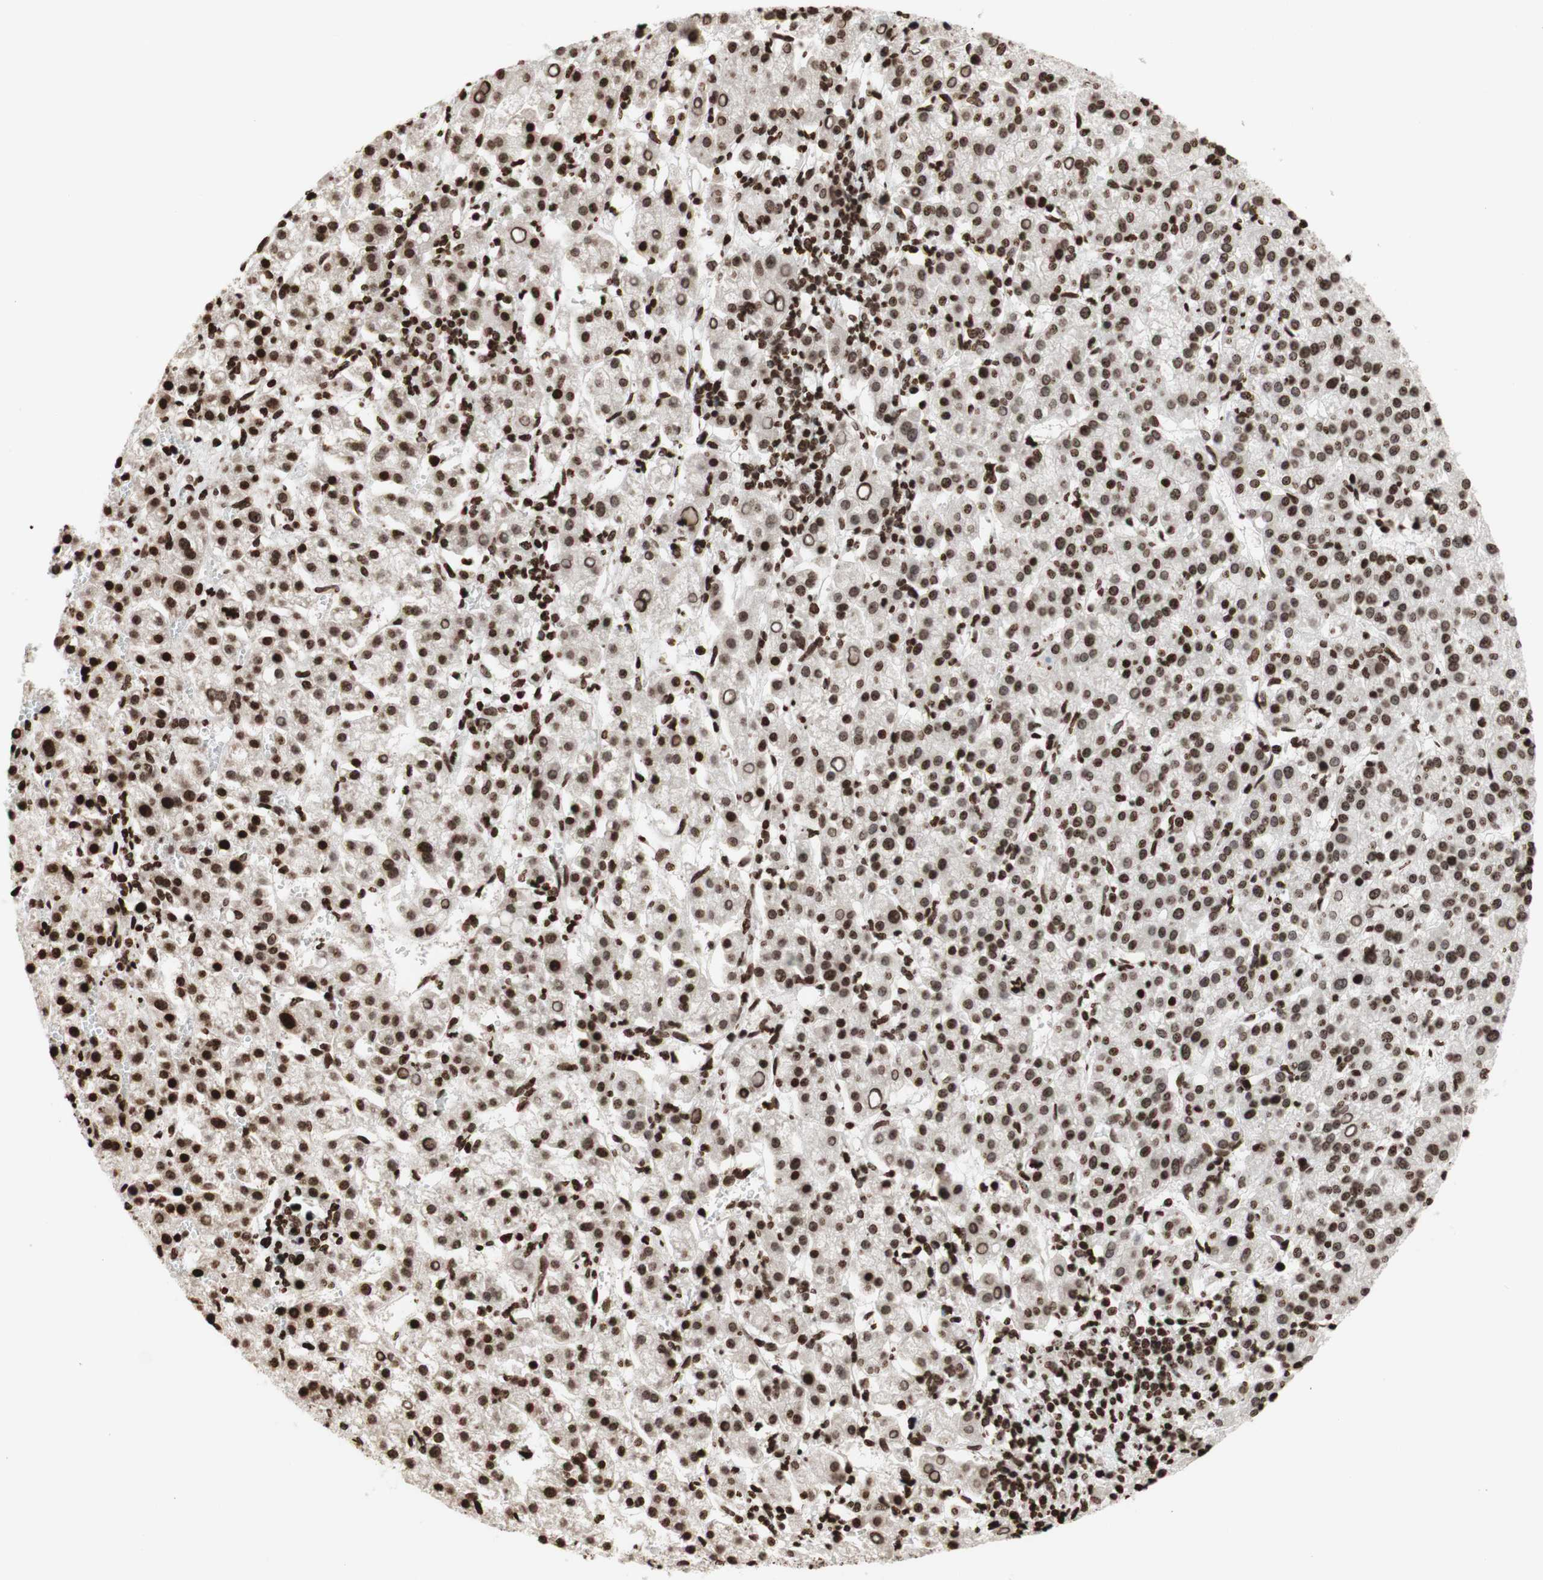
{"staining": {"intensity": "strong", "quantity": ">75%", "location": "nuclear"}, "tissue": "liver cancer", "cell_type": "Tumor cells", "image_type": "cancer", "snomed": [{"axis": "morphology", "description": "Carcinoma, Hepatocellular, NOS"}, {"axis": "topography", "description": "Liver"}], "caption": "Protein expression by immunohistochemistry (IHC) exhibits strong nuclear expression in about >75% of tumor cells in liver cancer.", "gene": "NCOA3", "patient": {"sex": "female", "age": 58}}